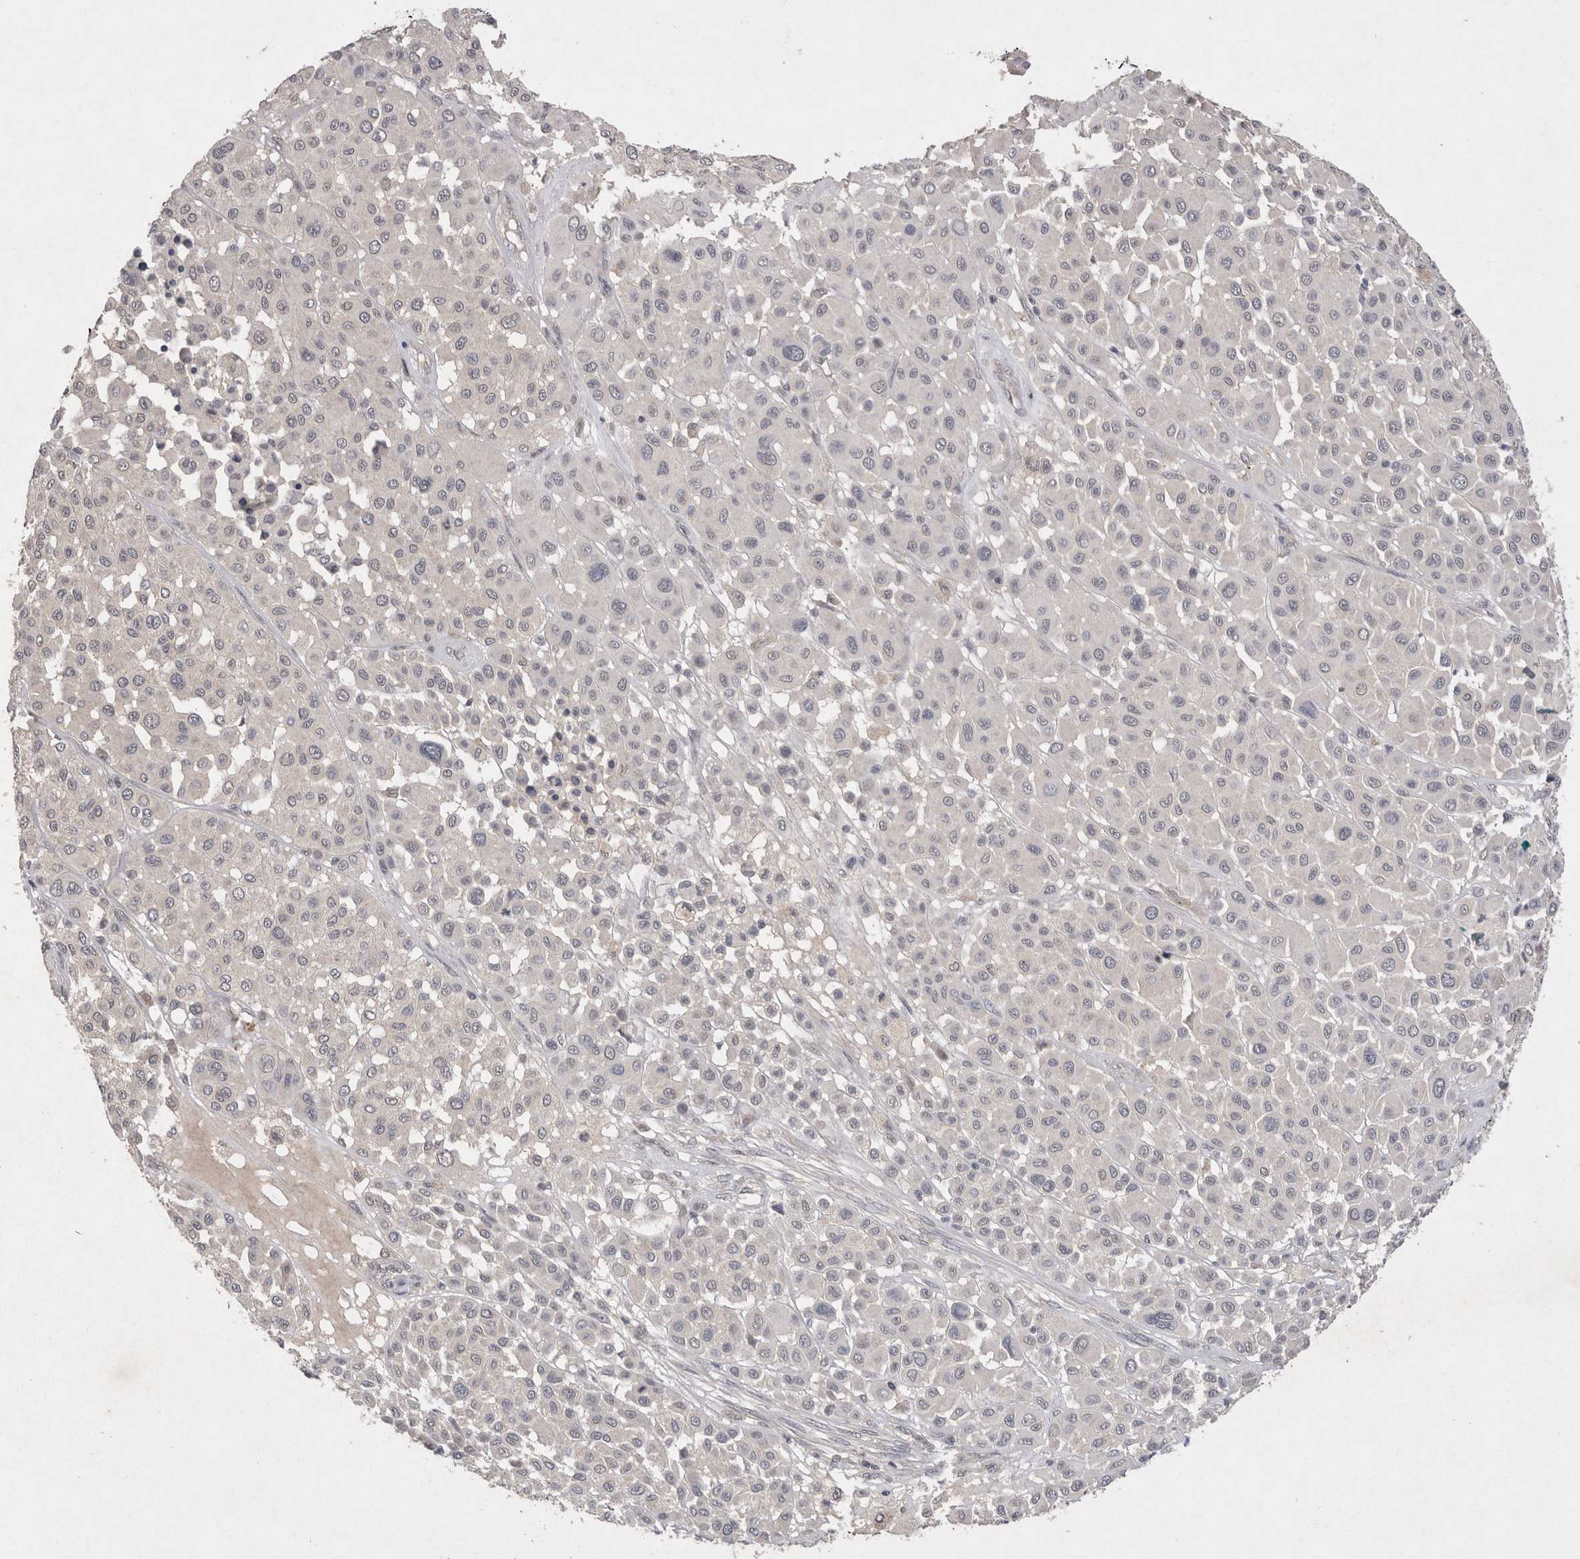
{"staining": {"intensity": "negative", "quantity": "none", "location": "none"}, "tissue": "melanoma", "cell_type": "Tumor cells", "image_type": "cancer", "snomed": [{"axis": "morphology", "description": "Malignant melanoma, Metastatic site"}, {"axis": "topography", "description": "Soft tissue"}], "caption": "Histopathology image shows no protein staining in tumor cells of melanoma tissue.", "gene": "RASSF3", "patient": {"sex": "male", "age": 41}}